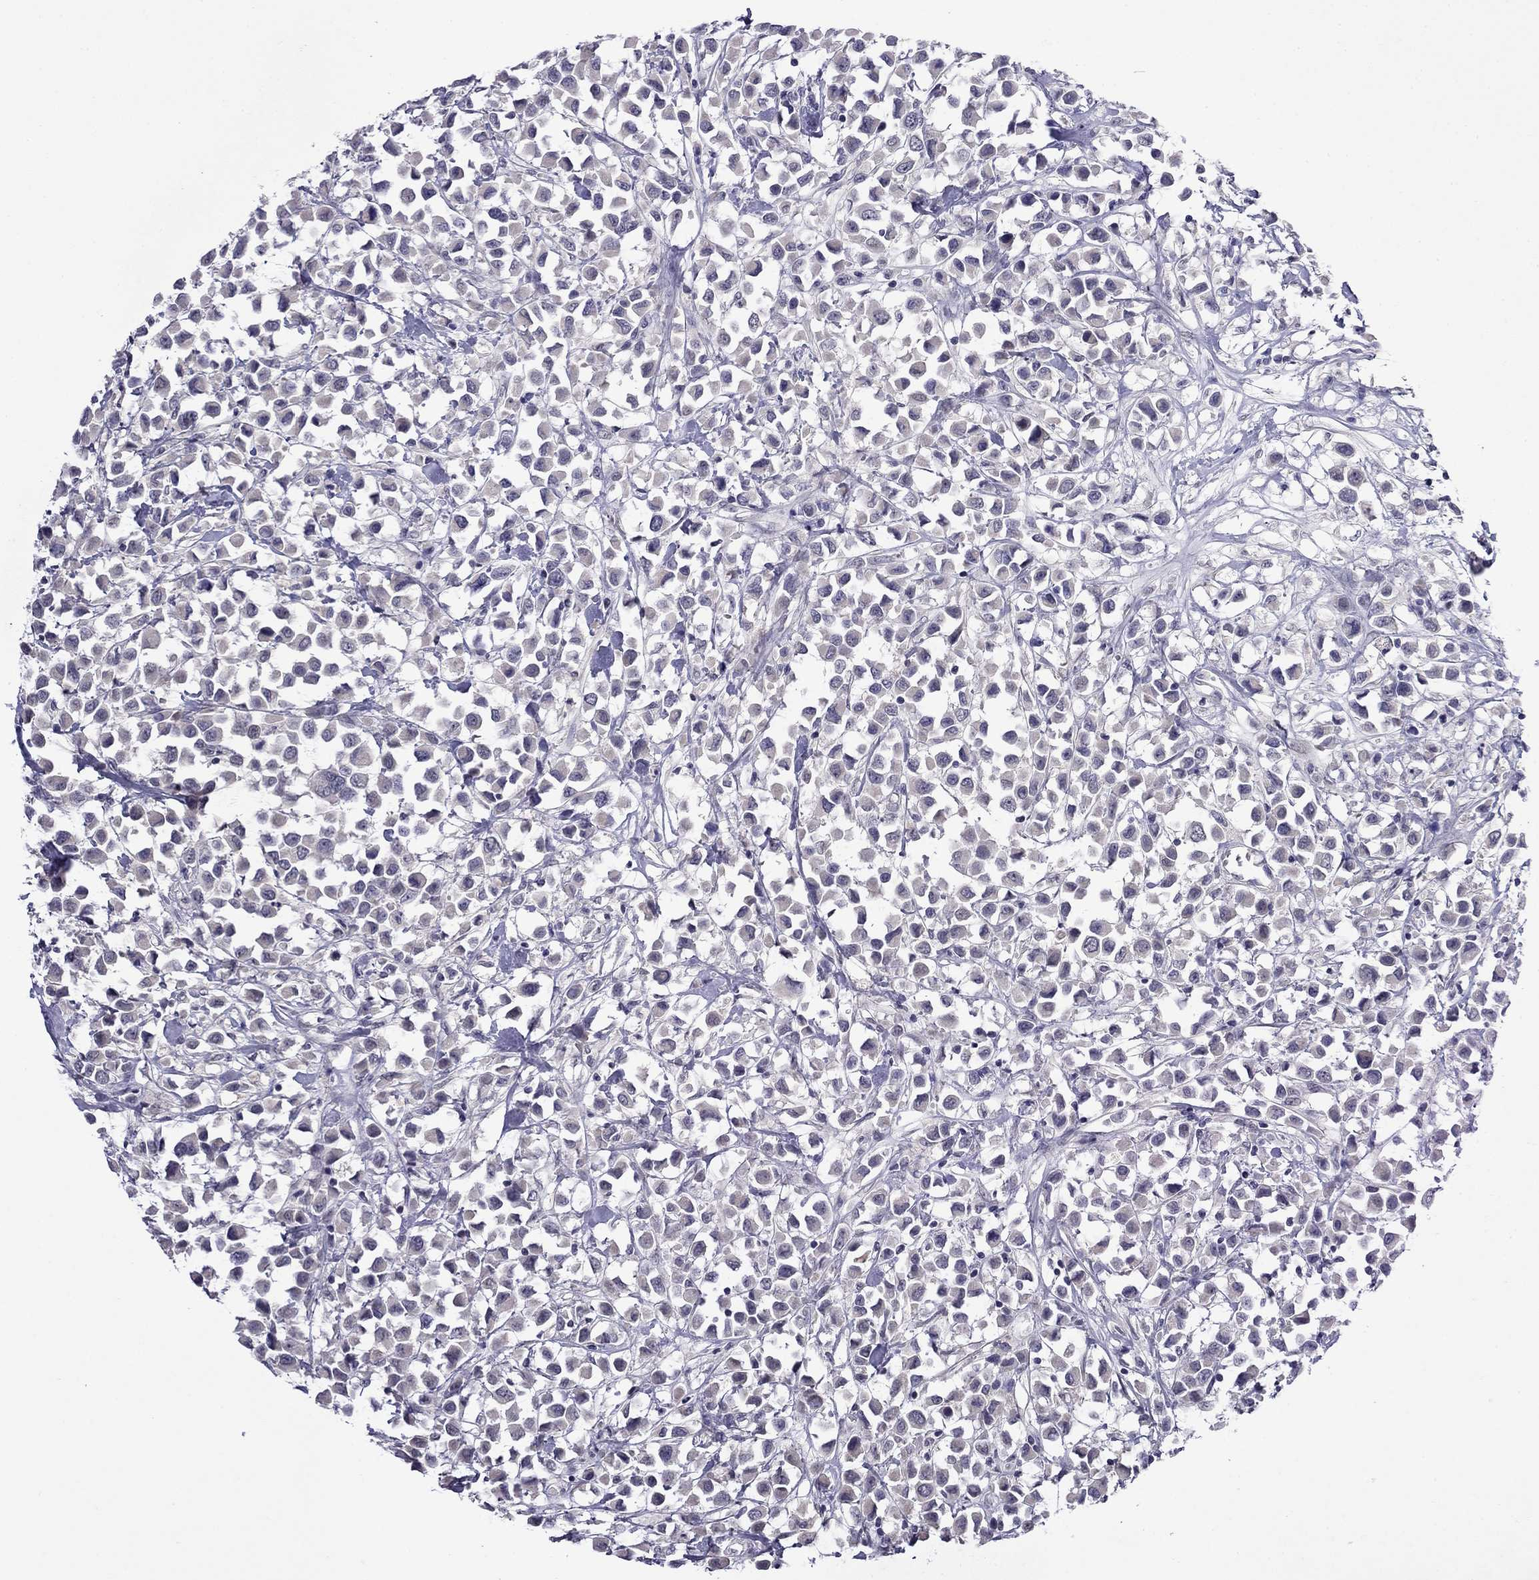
{"staining": {"intensity": "negative", "quantity": "none", "location": "none"}, "tissue": "breast cancer", "cell_type": "Tumor cells", "image_type": "cancer", "snomed": [{"axis": "morphology", "description": "Duct carcinoma"}, {"axis": "topography", "description": "Breast"}], "caption": "A high-resolution photomicrograph shows IHC staining of invasive ductal carcinoma (breast), which displays no significant staining in tumor cells.", "gene": "STAR", "patient": {"sex": "female", "age": 61}}